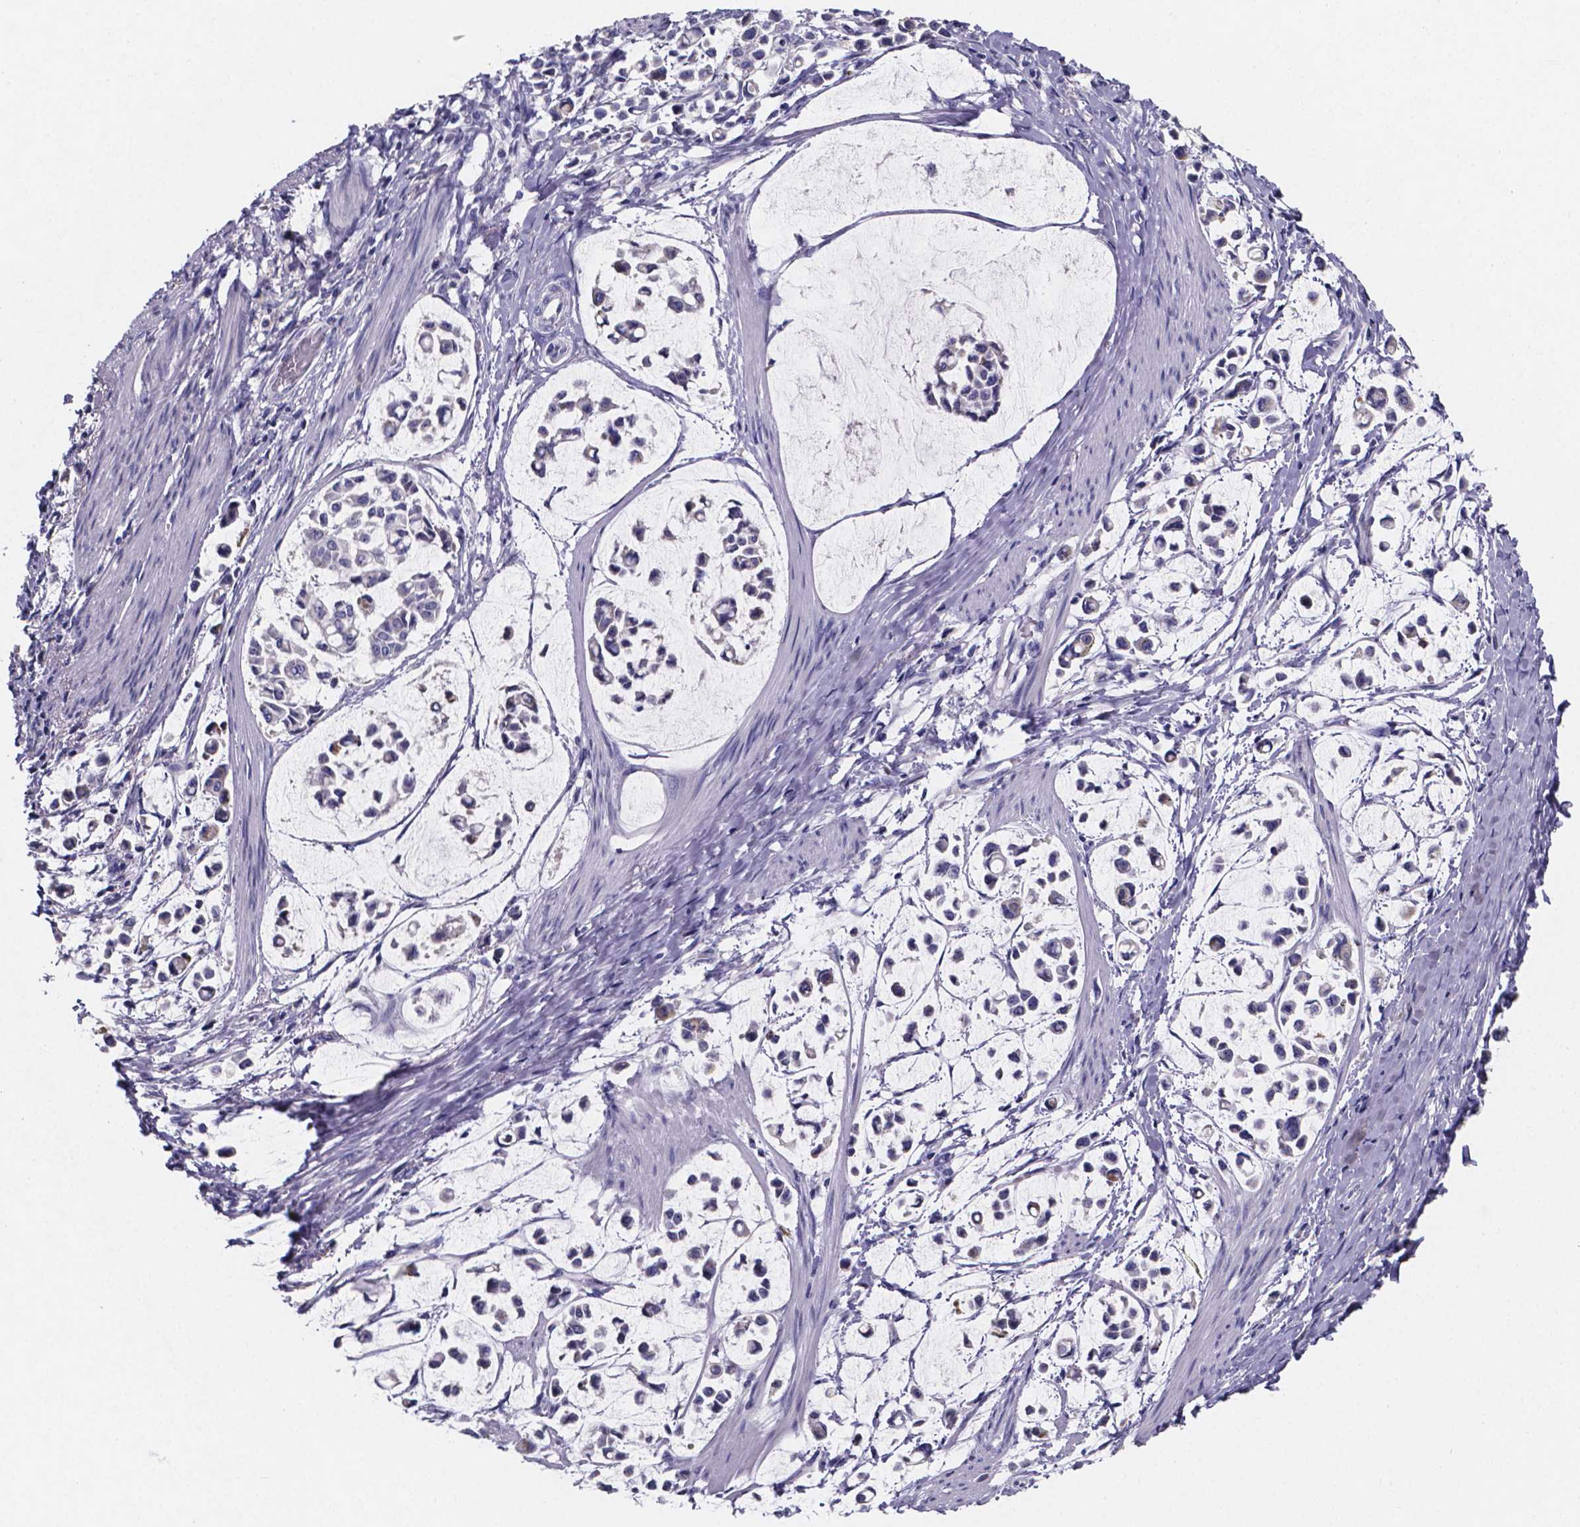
{"staining": {"intensity": "negative", "quantity": "none", "location": "none"}, "tissue": "stomach cancer", "cell_type": "Tumor cells", "image_type": "cancer", "snomed": [{"axis": "morphology", "description": "Adenocarcinoma, NOS"}, {"axis": "topography", "description": "Stomach"}], "caption": "This is an immunohistochemistry histopathology image of human stomach cancer. There is no expression in tumor cells.", "gene": "PAH", "patient": {"sex": "male", "age": 82}}